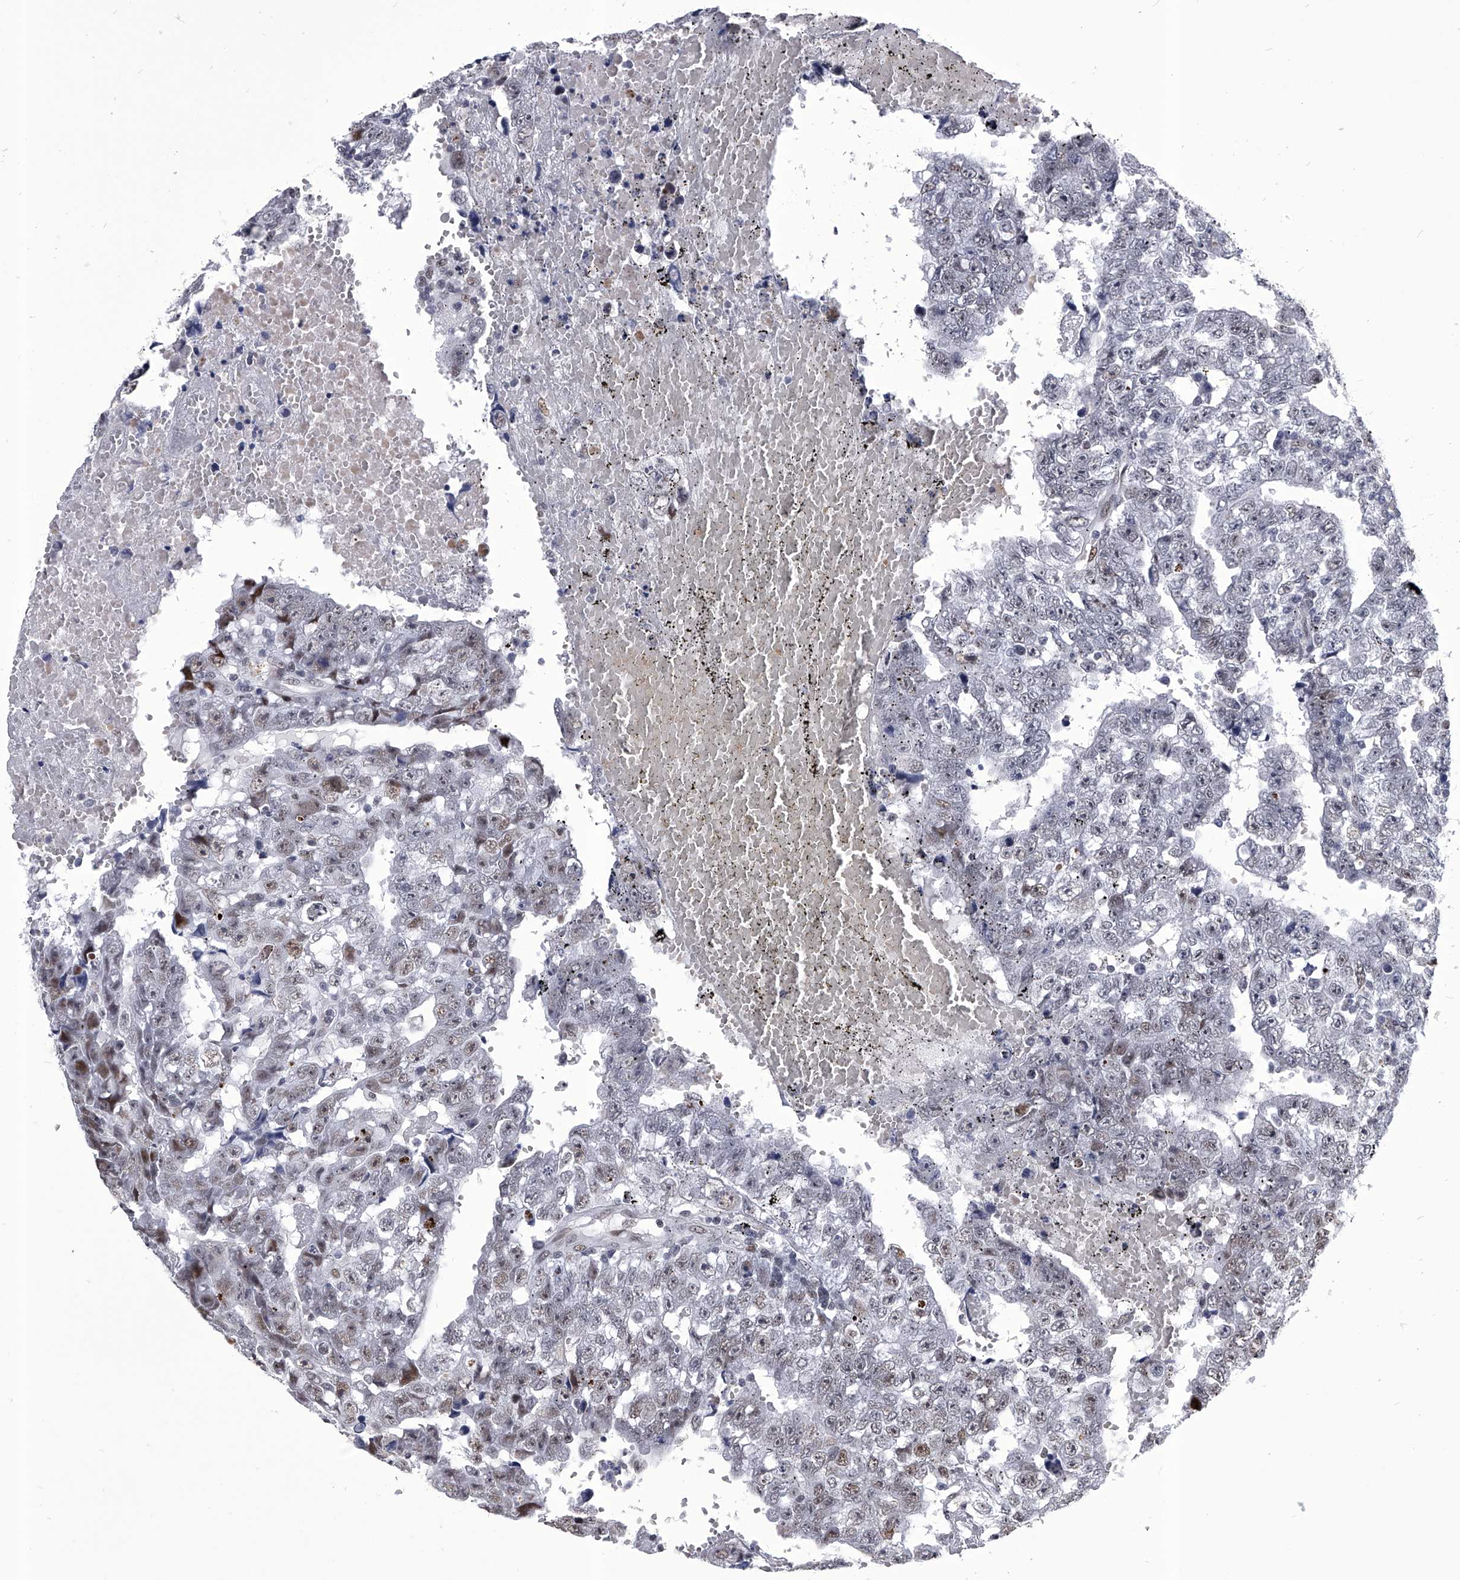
{"staining": {"intensity": "weak", "quantity": "<25%", "location": "nuclear"}, "tissue": "testis cancer", "cell_type": "Tumor cells", "image_type": "cancer", "snomed": [{"axis": "morphology", "description": "Carcinoma, Embryonal, NOS"}, {"axis": "topography", "description": "Testis"}], "caption": "Testis cancer was stained to show a protein in brown. There is no significant expression in tumor cells.", "gene": "CMTR1", "patient": {"sex": "male", "age": 25}}